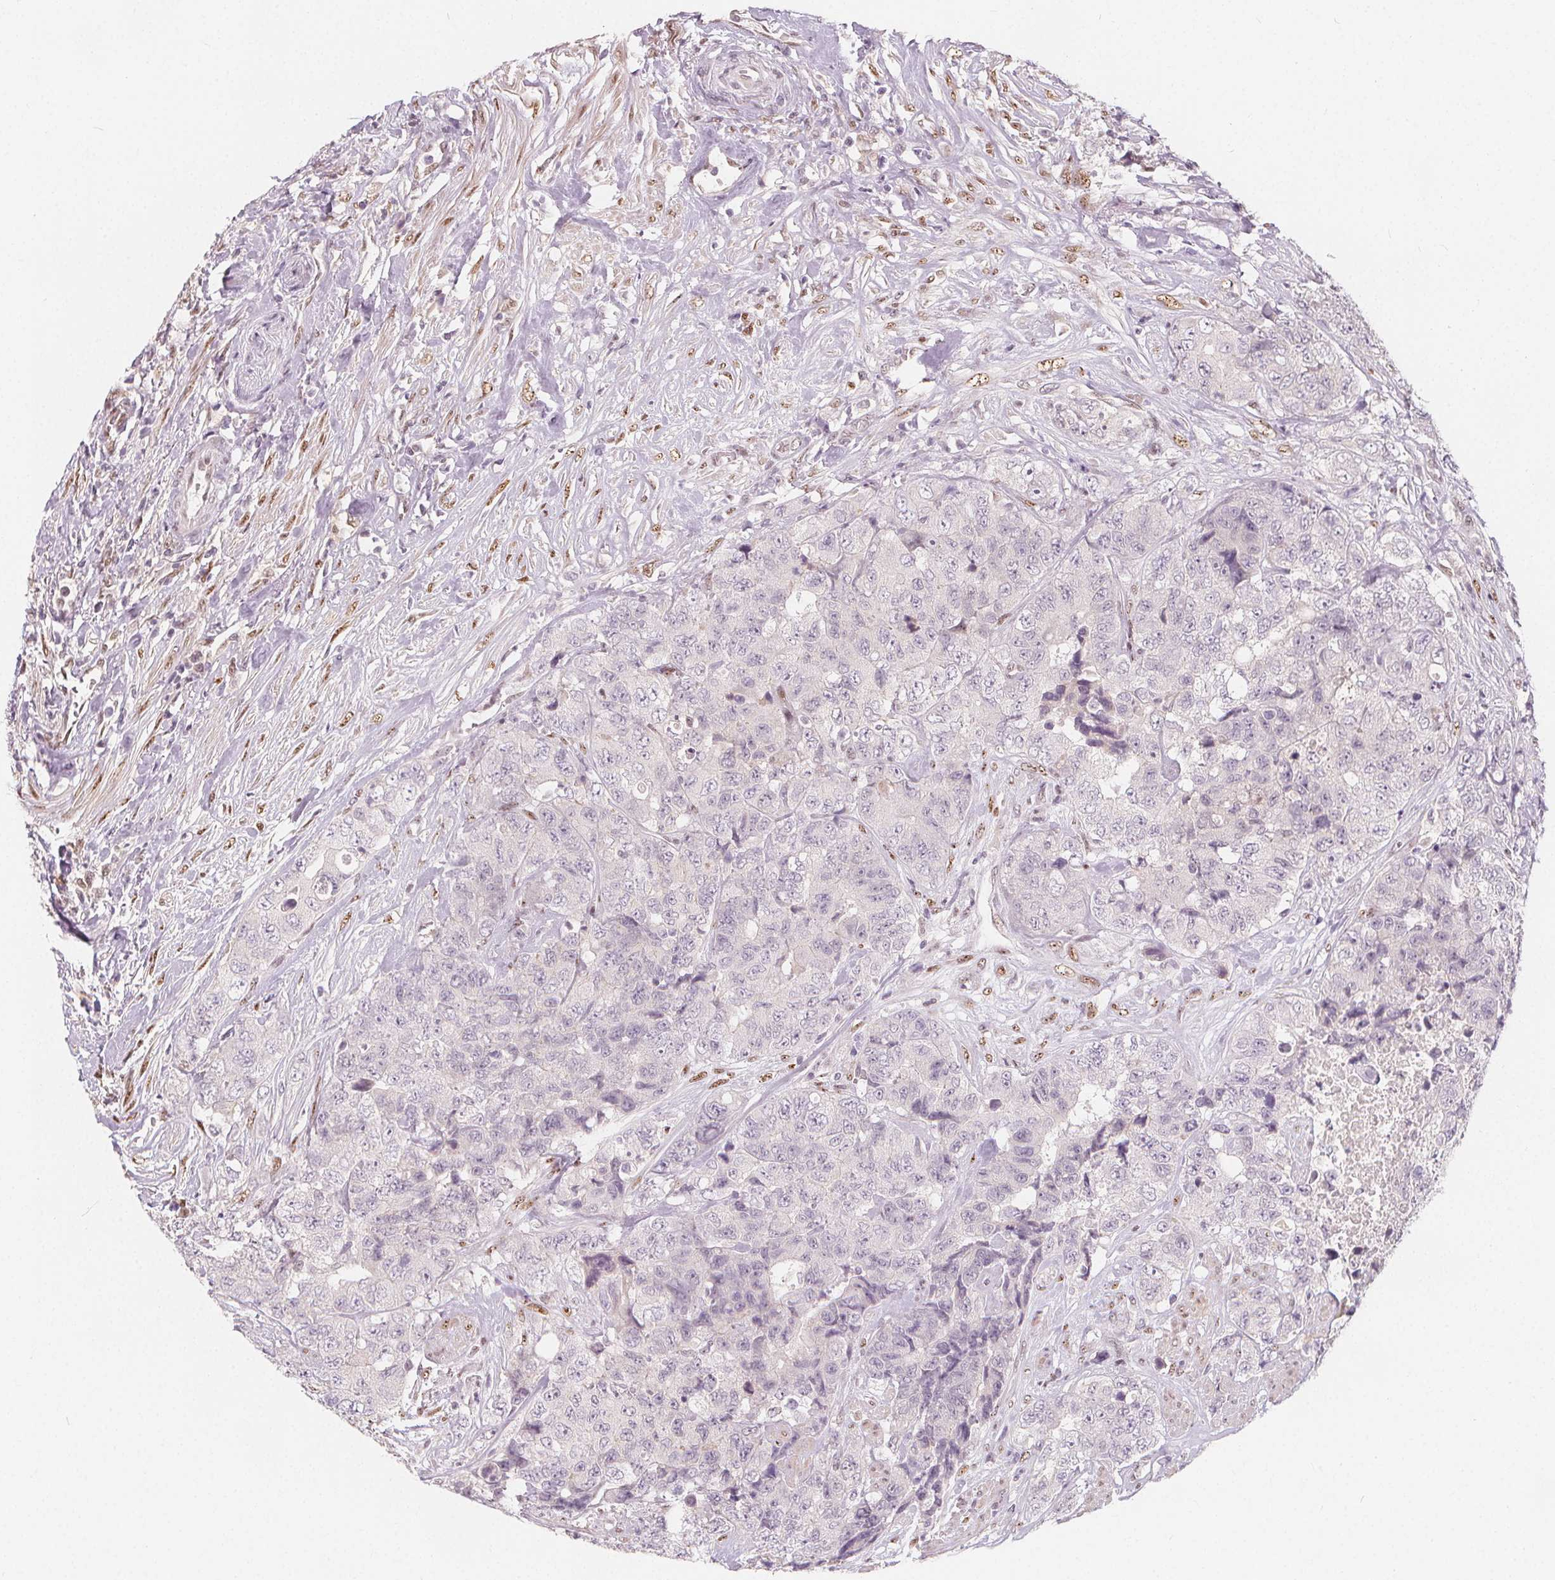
{"staining": {"intensity": "negative", "quantity": "none", "location": "none"}, "tissue": "urothelial cancer", "cell_type": "Tumor cells", "image_type": "cancer", "snomed": [{"axis": "morphology", "description": "Urothelial carcinoma, High grade"}, {"axis": "topography", "description": "Urinary bladder"}], "caption": "High-grade urothelial carcinoma was stained to show a protein in brown. There is no significant expression in tumor cells.", "gene": "DRC3", "patient": {"sex": "female", "age": 78}}